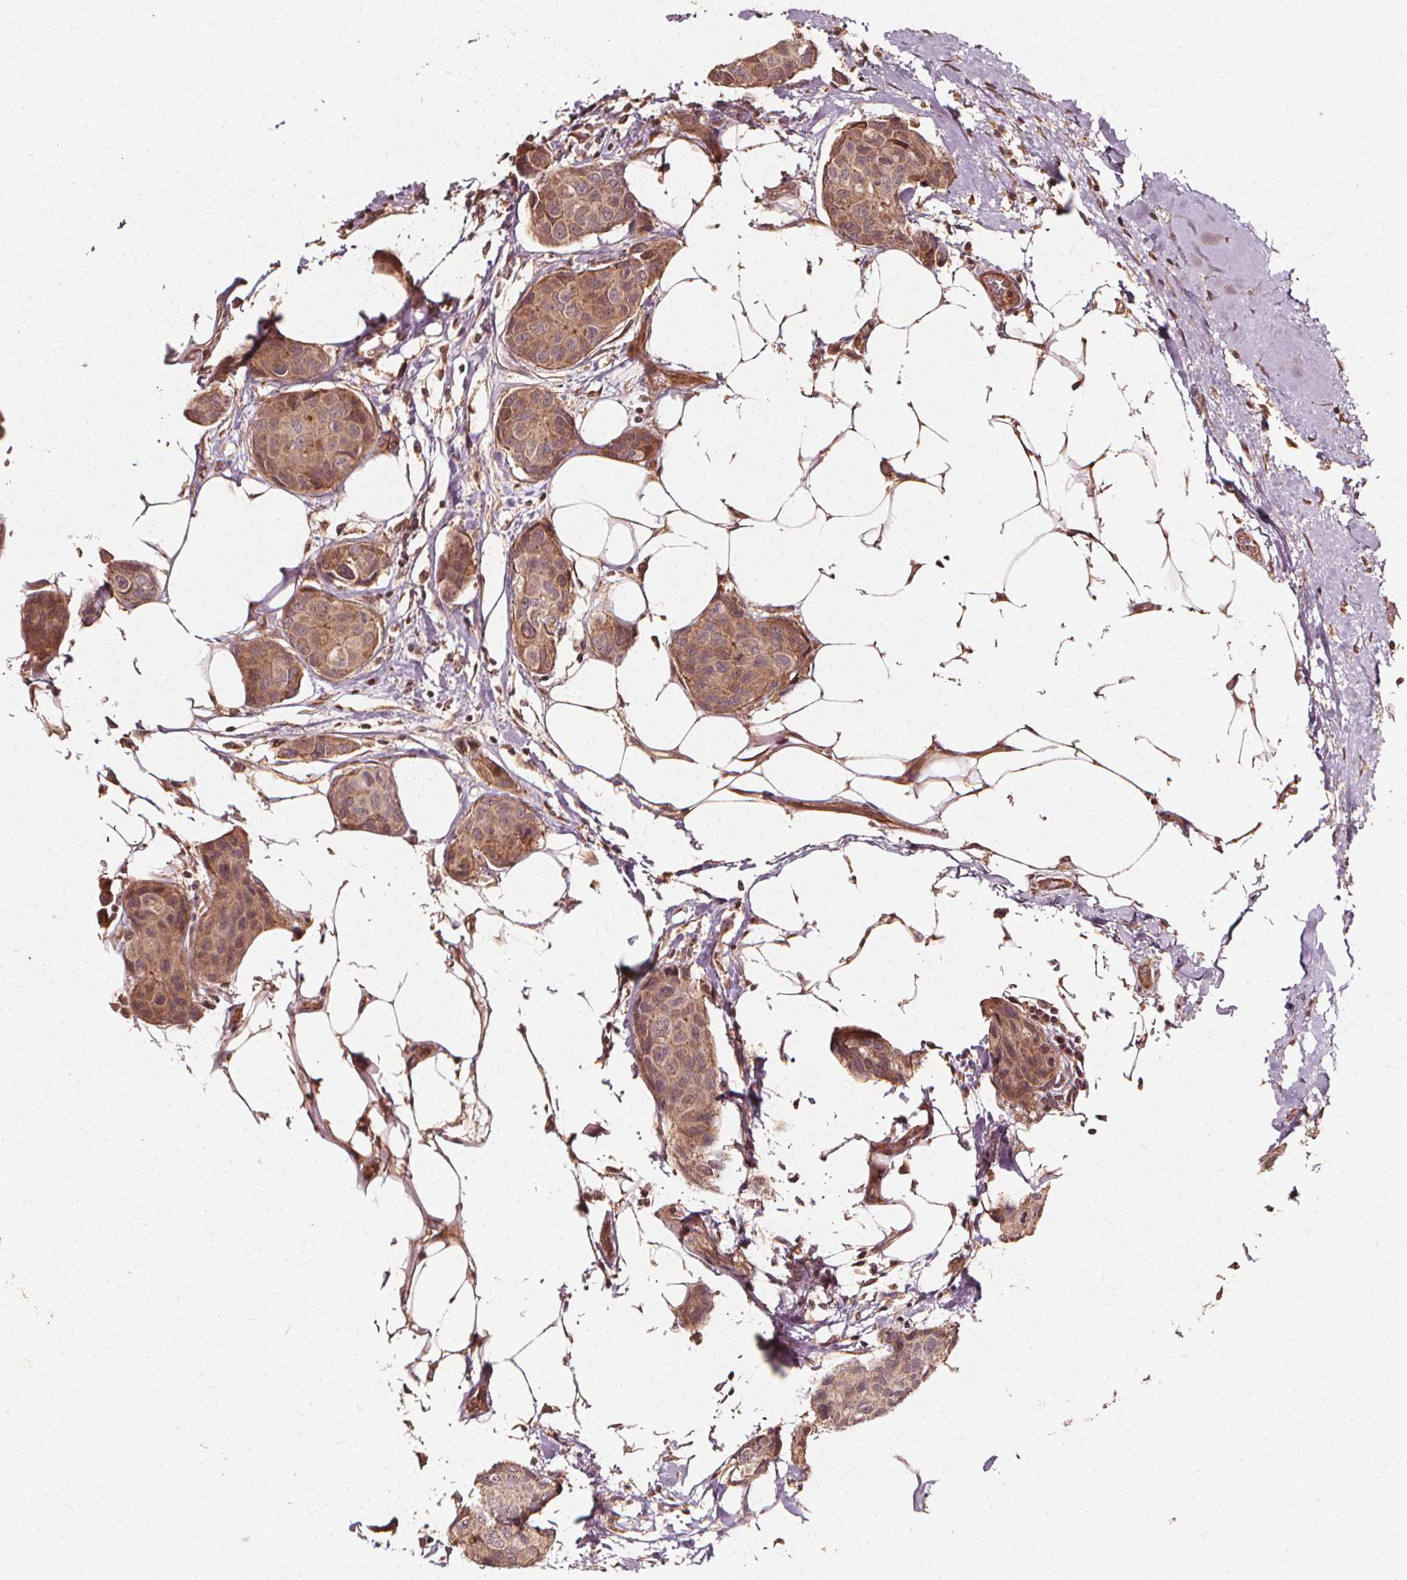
{"staining": {"intensity": "weak", "quantity": ">75%", "location": "cytoplasmic/membranous"}, "tissue": "breast cancer", "cell_type": "Tumor cells", "image_type": "cancer", "snomed": [{"axis": "morphology", "description": "Duct carcinoma"}, {"axis": "topography", "description": "Breast"}], "caption": "This image exhibits breast cancer stained with immunohistochemistry (IHC) to label a protein in brown. The cytoplasmic/membranous of tumor cells show weak positivity for the protein. Nuclei are counter-stained blue.", "gene": "NPC1", "patient": {"sex": "female", "age": 80}}